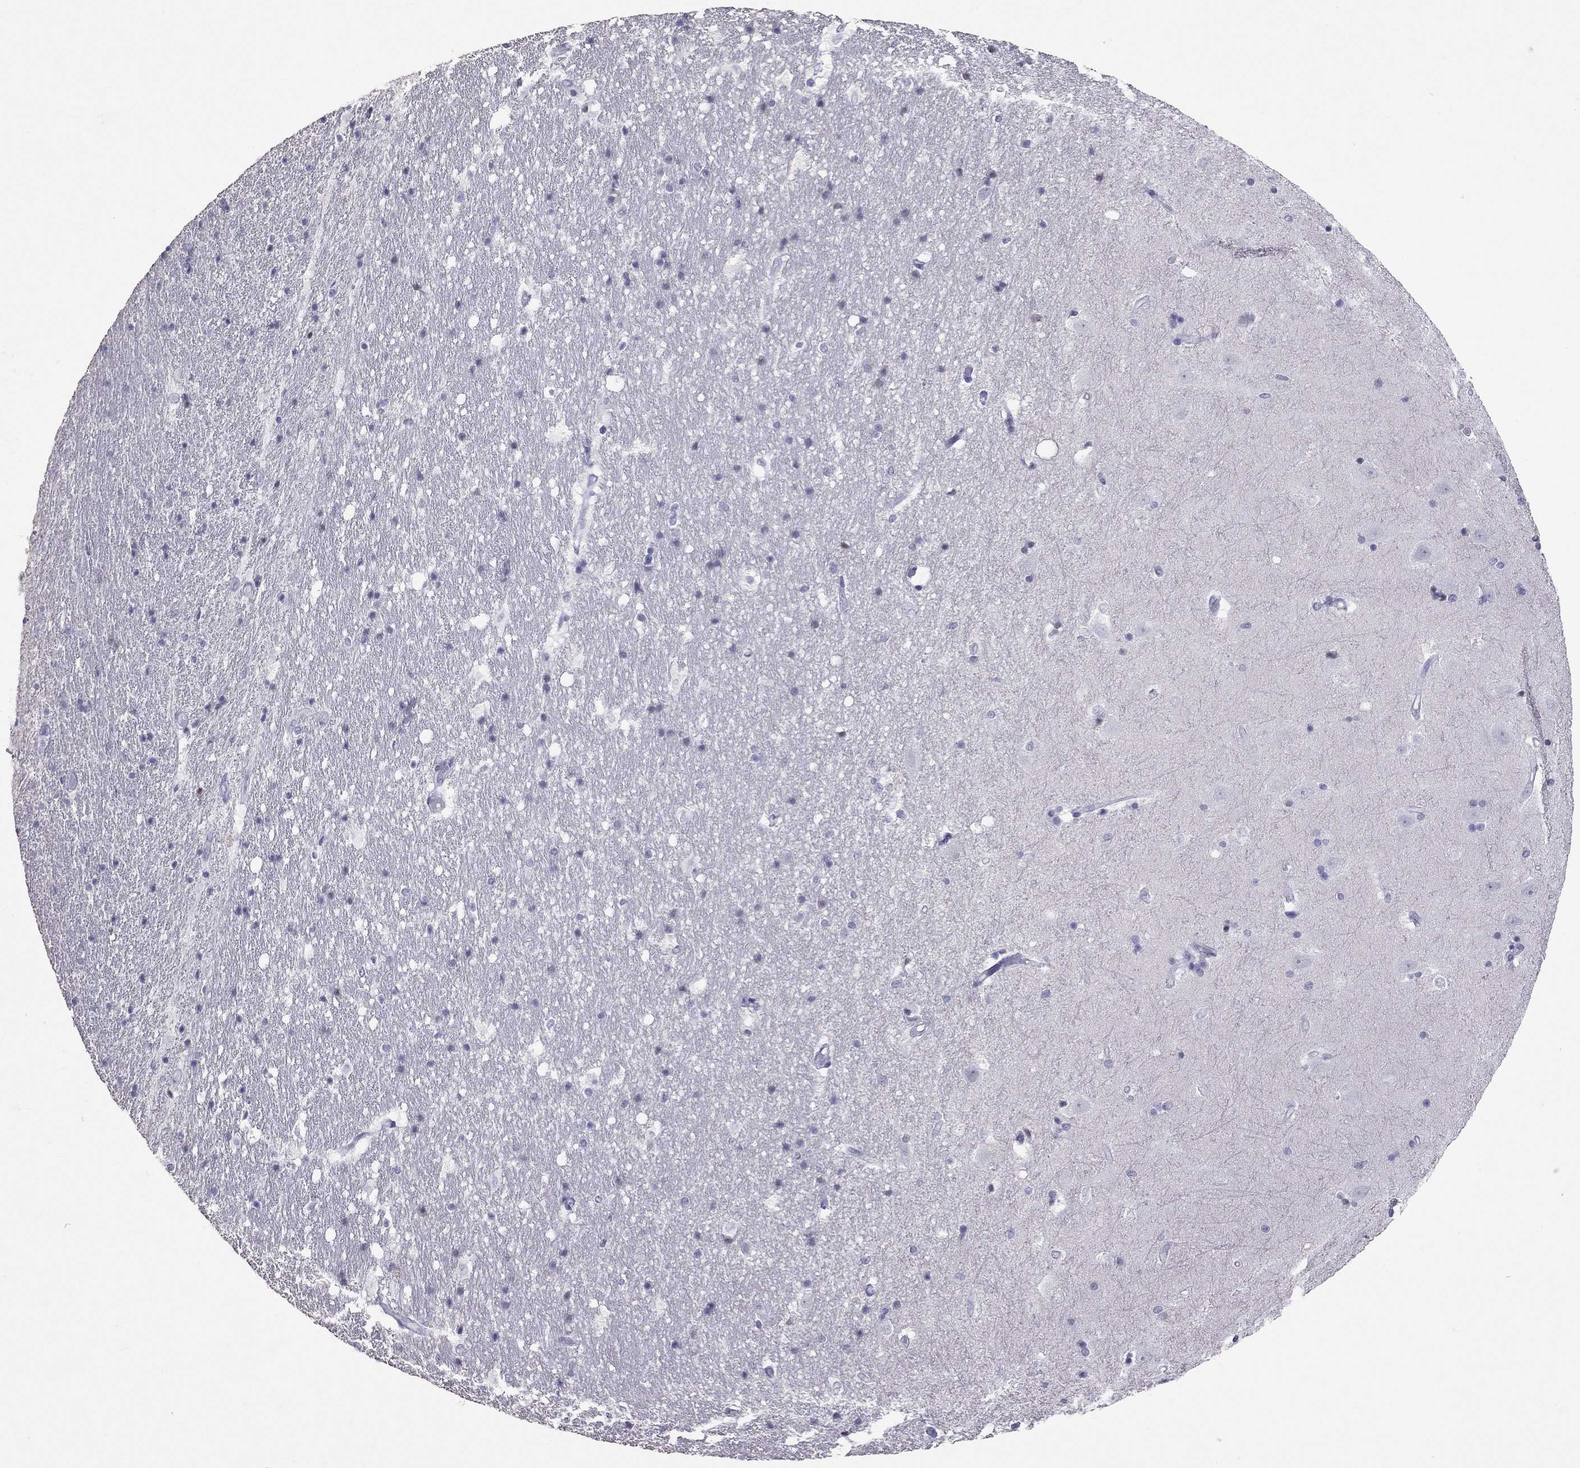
{"staining": {"intensity": "negative", "quantity": "none", "location": "none"}, "tissue": "hippocampus", "cell_type": "Glial cells", "image_type": "normal", "snomed": [{"axis": "morphology", "description": "Normal tissue, NOS"}, {"axis": "topography", "description": "Hippocampus"}], "caption": "An image of hippocampus stained for a protein exhibits no brown staining in glial cells.", "gene": "JHY", "patient": {"sex": "male", "age": 49}}